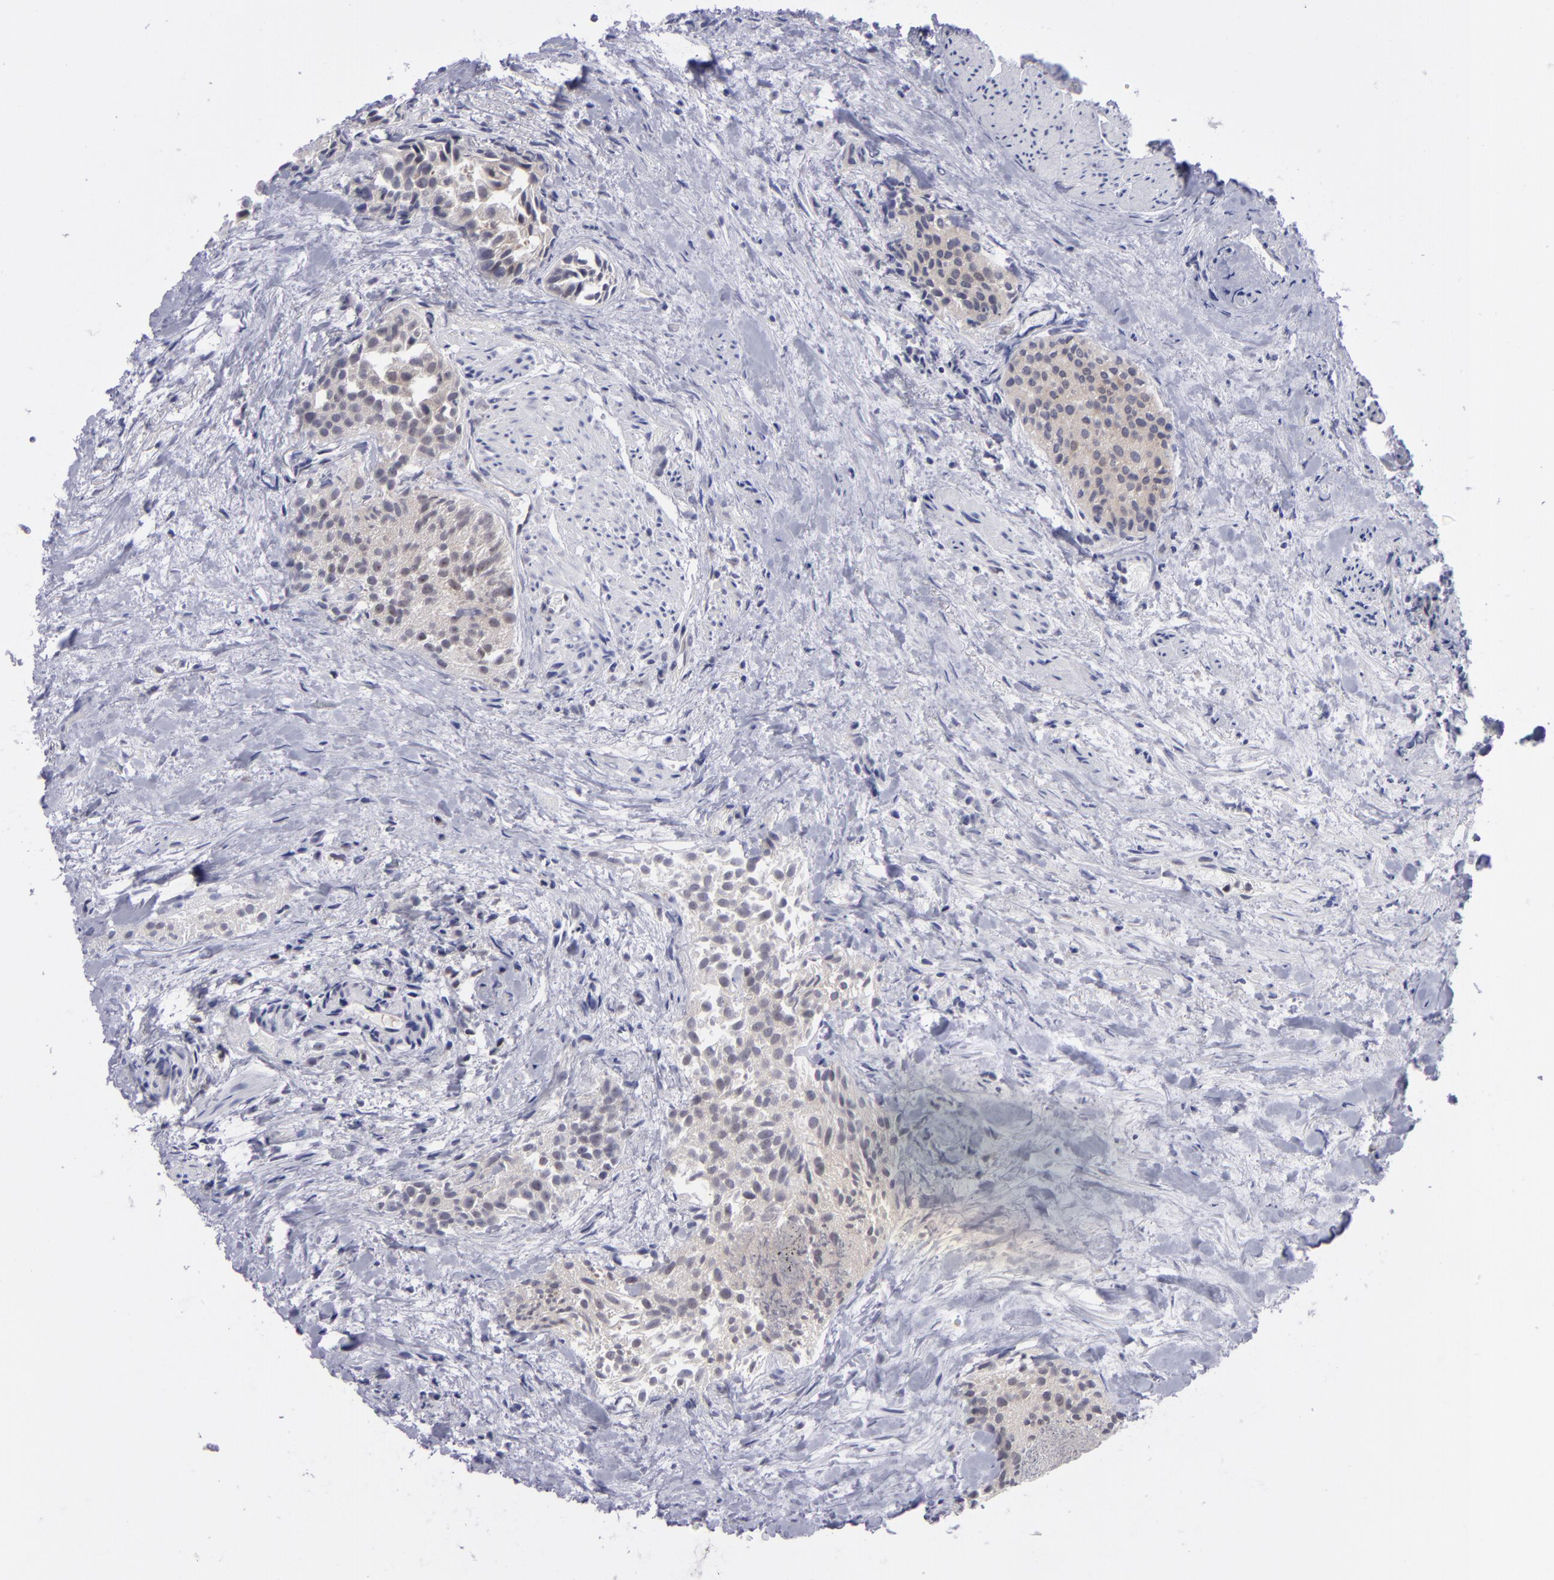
{"staining": {"intensity": "weak", "quantity": "25%-75%", "location": "cytoplasmic/membranous"}, "tissue": "urothelial cancer", "cell_type": "Tumor cells", "image_type": "cancer", "snomed": [{"axis": "morphology", "description": "Urothelial carcinoma, High grade"}, {"axis": "topography", "description": "Urinary bladder"}], "caption": "Urothelial cancer stained for a protein (brown) reveals weak cytoplasmic/membranous positive staining in approximately 25%-75% of tumor cells.", "gene": "BCL10", "patient": {"sex": "female", "age": 78}}